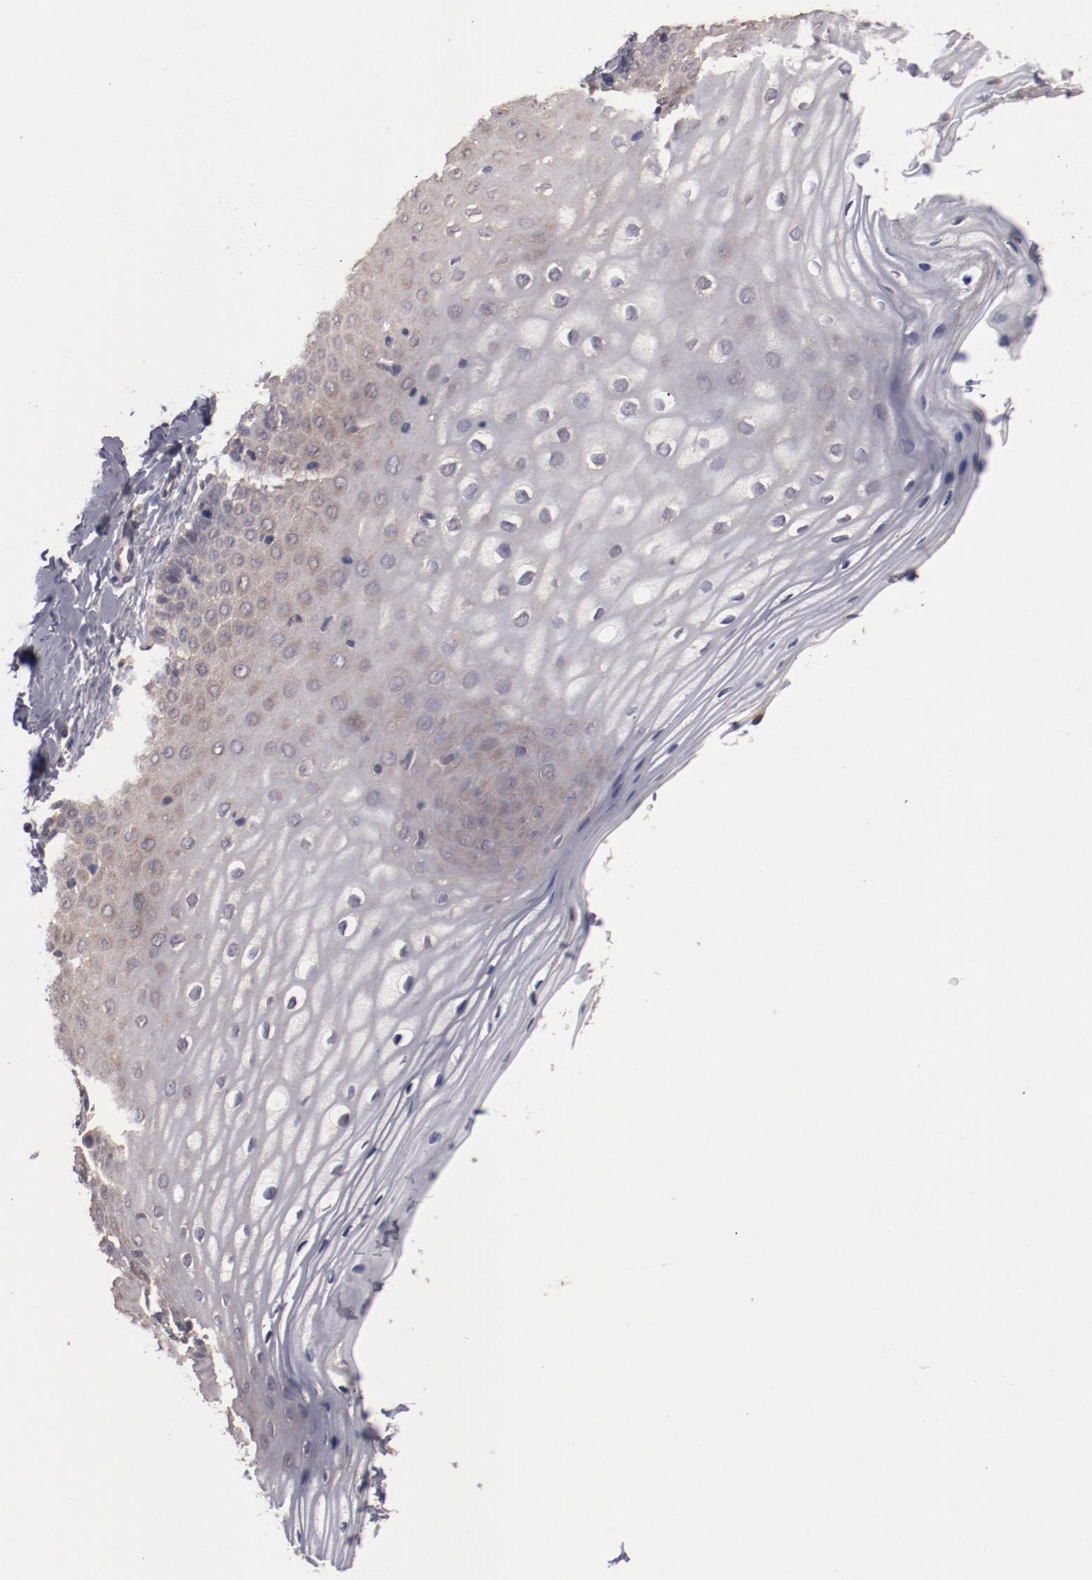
{"staining": {"intensity": "weak", "quantity": "<25%", "location": "cytoplasmic/membranous"}, "tissue": "vagina", "cell_type": "Squamous epithelial cells", "image_type": "normal", "snomed": [{"axis": "morphology", "description": "Normal tissue, NOS"}, {"axis": "topography", "description": "Vagina"}], "caption": "Squamous epithelial cells show no significant staining in normal vagina. The staining is performed using DAB (3,3'-diaminobenzidine) brown chromogen with nuclei counter-stained in using hematoxylin.", "gene": "LRRC75B", "patient": {"sex": "female", "age": 55}}